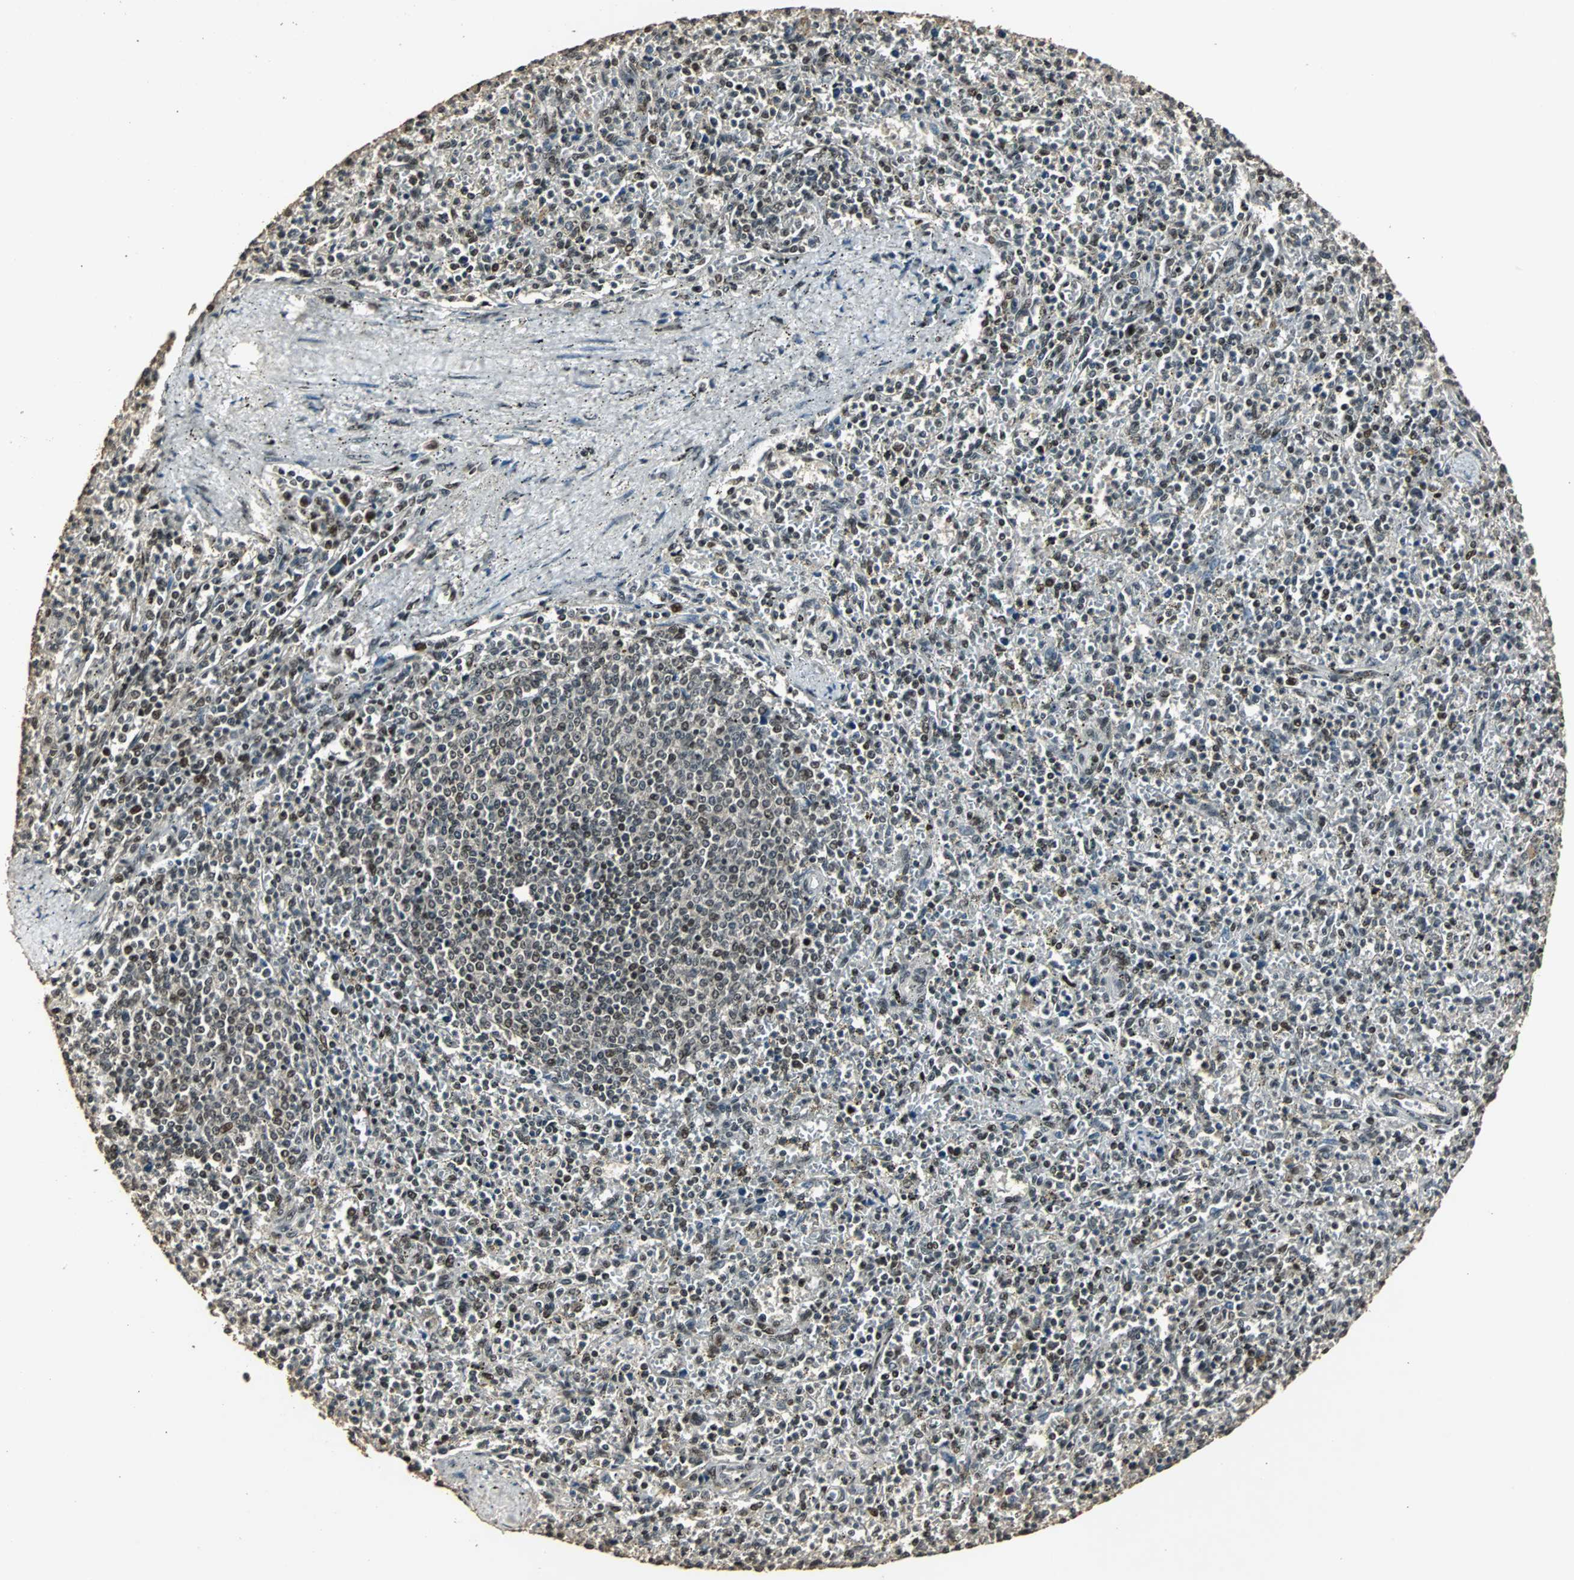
{"staining": {"intensity": "moderate", "quantity": ">75%", "location": "nuclear"}, "tissue": "spleen", "cell_type": "Cells in red pulp", "image_type": "normal", "snomed": [{"axis": "morphology", "description": "Normal tissue, NOS"}, {"axis": "topography", "description": "Spleen"}], "caption": "Human spleen stained with a brown dye displays moderate nuclear positive expression in about >75% of cells in red pulp.", "gene": "TAF5", "patient": {"sex": "male", "age": 72}}